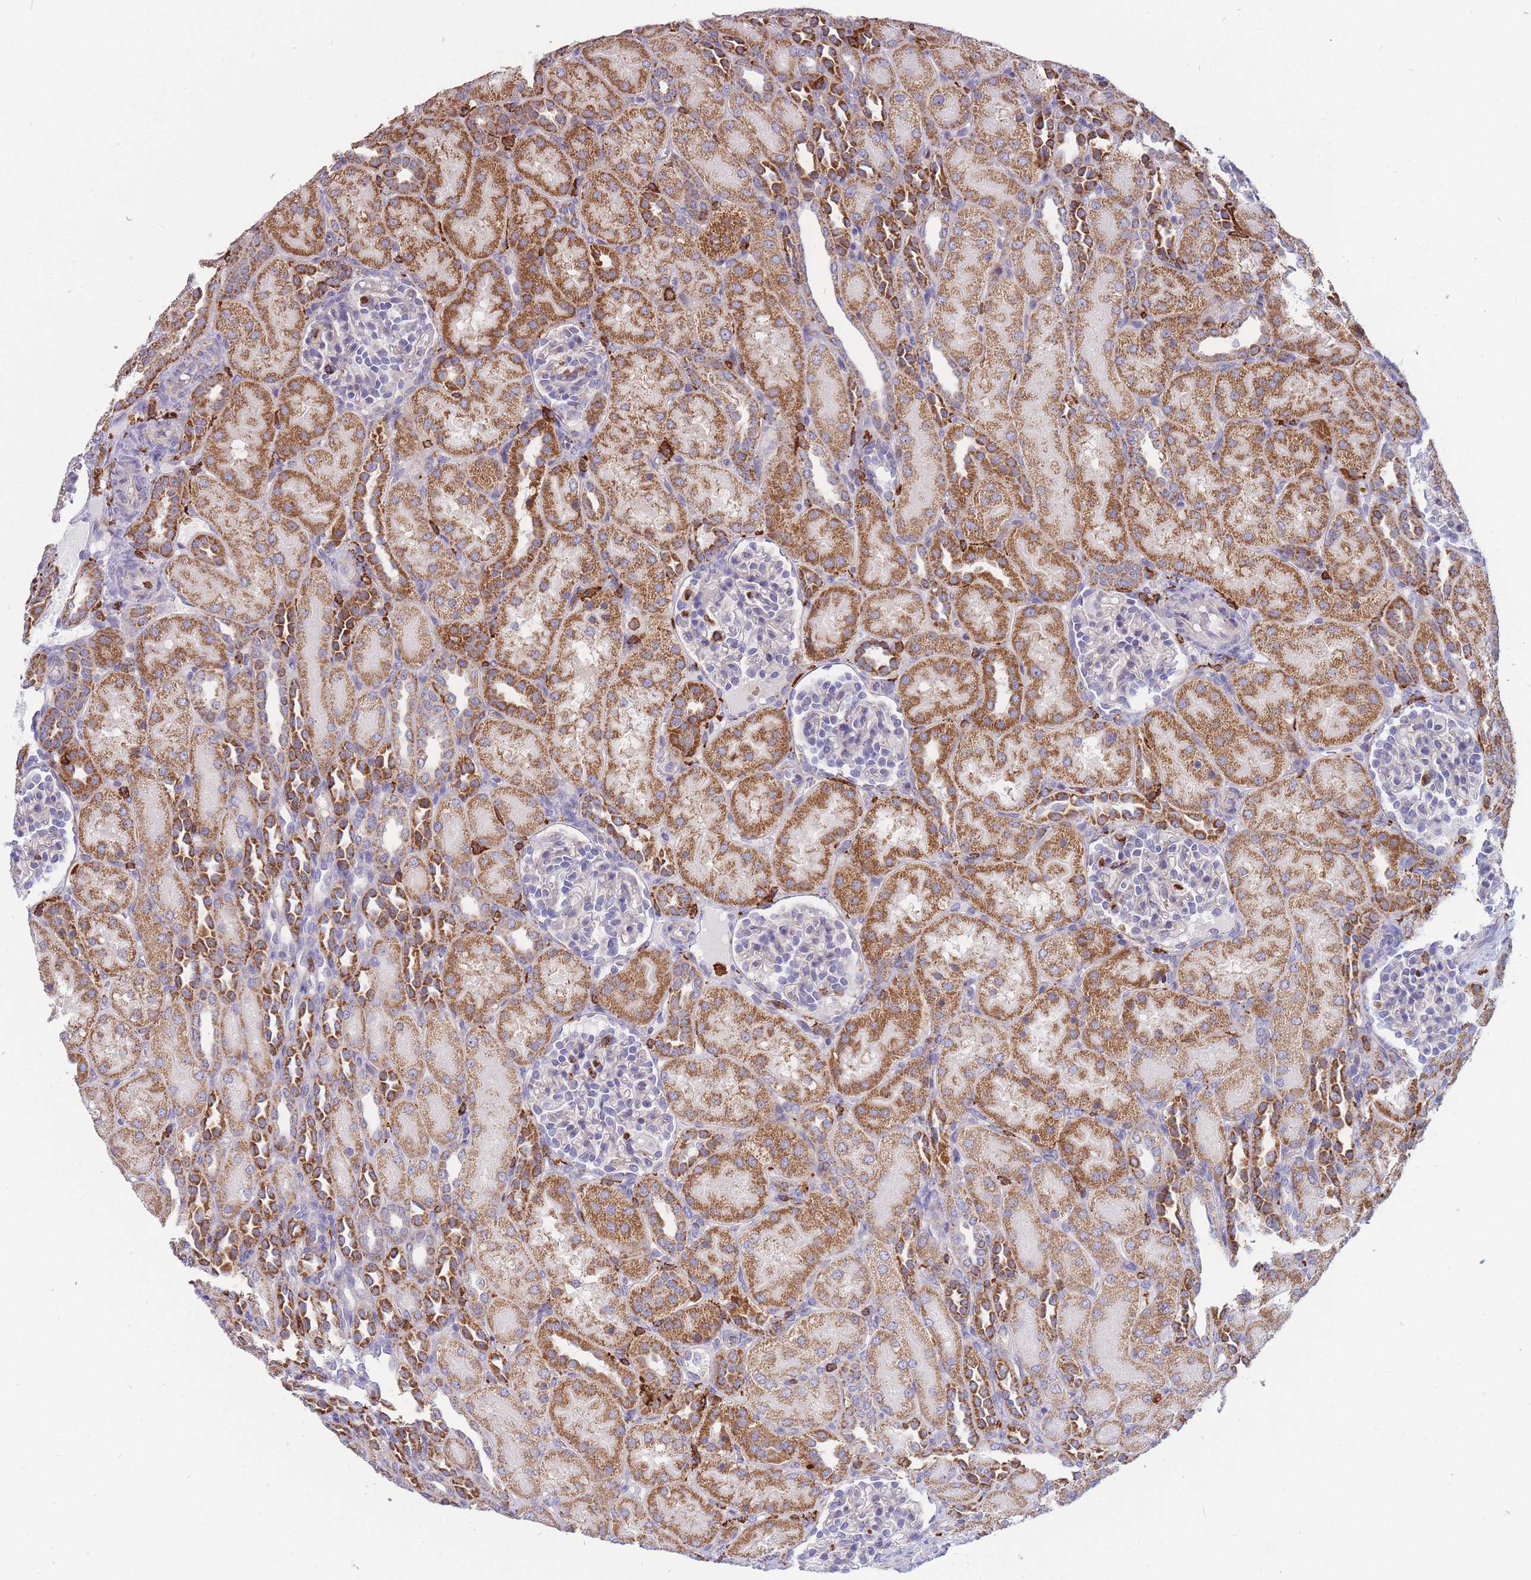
{"staining": {"intensity": "negative", "quantity": "none", "location": "none"}, "tissue": "kidney", "cell_type": "Cells in glomeruli", "image_type": "normal", "snomed": [{"axis": "morphology", "description": "Normal tissue, NOS"}, {"axis": "topography", "description": "Kidney"}], "caption": "DAB immunohistochemical staining of unremarkable kidney reveals no significant staining in cells in glomeruli. Brightfield microscopy of immunohistochemistry (IHC) stained with DAB (3,3'-diaminobenzidine) (brown) and hematoxylin (blue), captured at high magnification.", "gene": "MRPL54", "patient": {"sex": "male", "age": 1}}